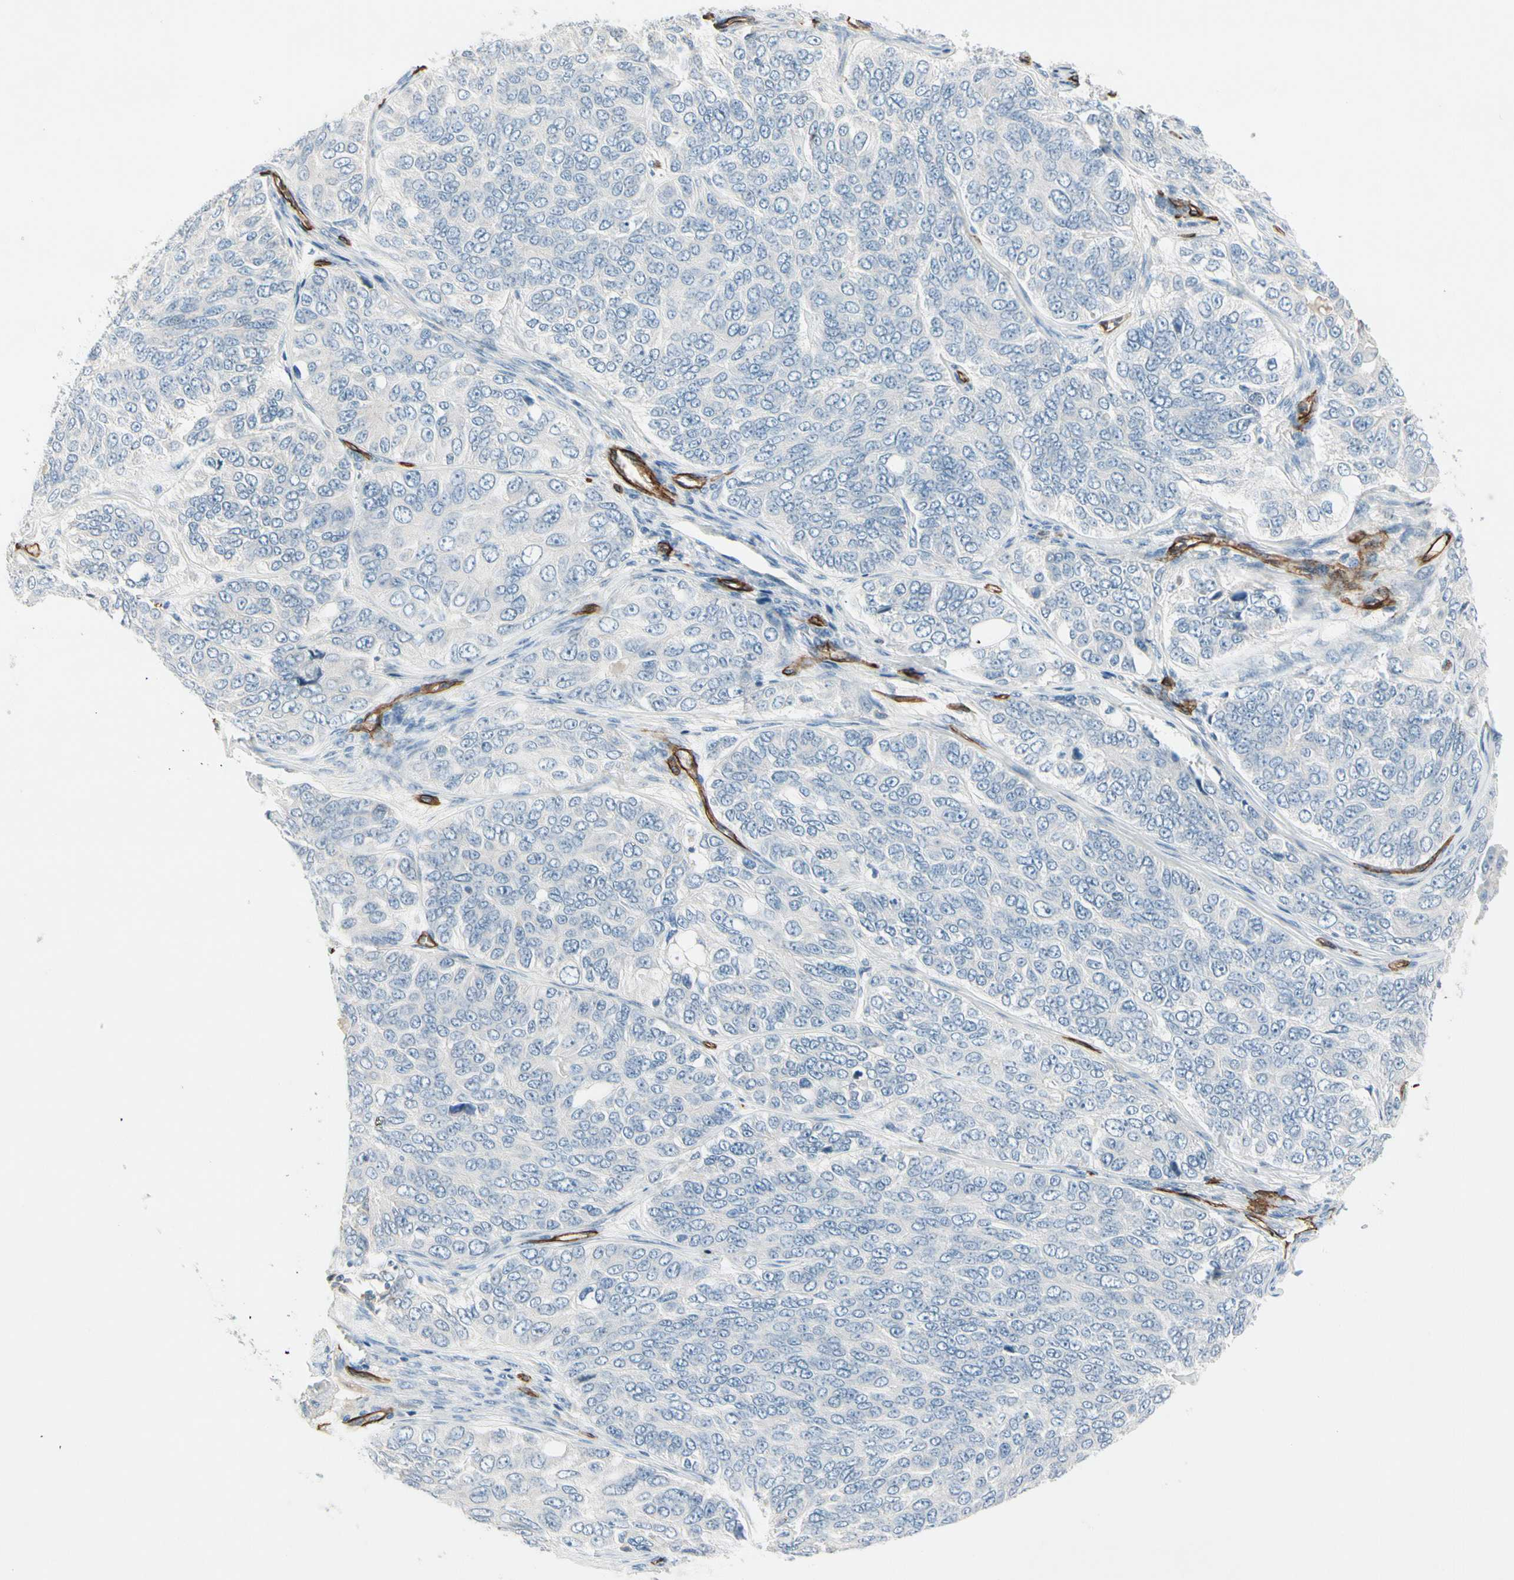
{"staining": {"intensity": "negative", "quantity": "none", "location": "none"}, "tissue": "ovarian cancer", "cell_type": "Tumor cells", "image_type": "cancer", "snomed": [{"axis": "morphology", "description": "Carcinoma, endometroid"}, {"axis": "topography", "description": "Ovary"}], "caption": "Immunohistochemical staining of human ovarian cancer reveals no significant staining in tumor cells.", "gene": "CD93", "patient": {"sex": "female", "age": 51}}